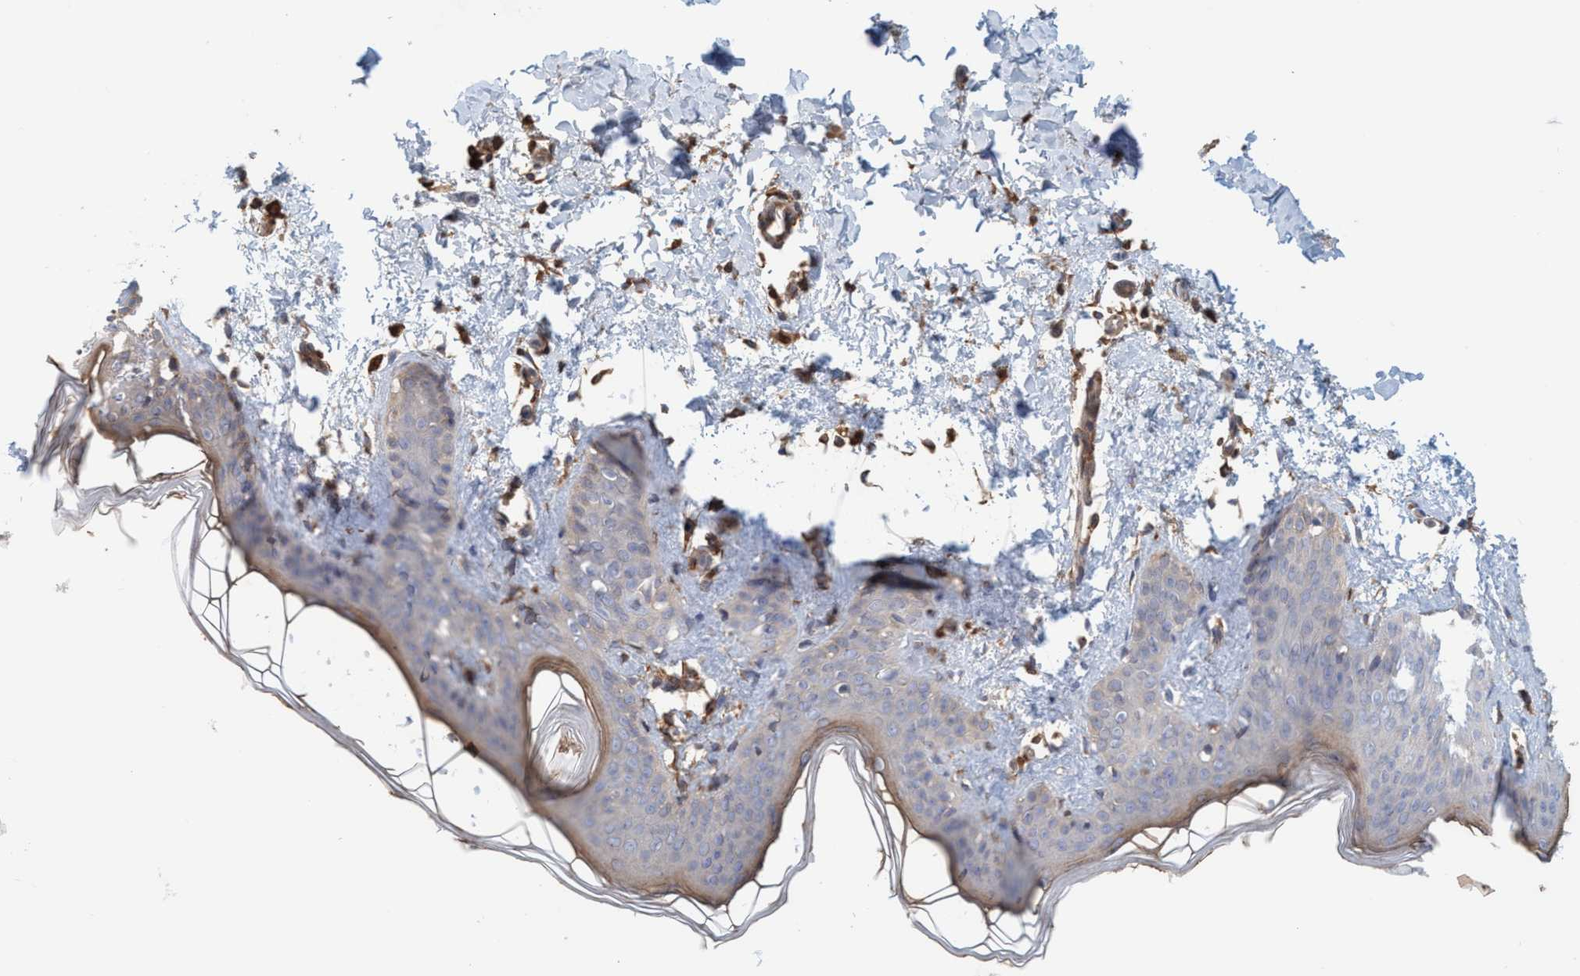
{"staining": {"intensity": "moderate", "quantity": ">75%", "location": "cytoplasmic/membranous"}, "tissue": "skin", "cell_type": "Fibroblasts", "image_type": "normal", "snomed": [{"axis": "morphology", "description": "Normal tissue, NOS"}, {"axis": "topography", "description": "Skin"}], "caption": "Unremarkable skin displays moderate cytoplasmic/membranous positivity in about >75% of fibroblasts.", "gene": "SPECC1", "patient": {"sex": "female", "age": 17}}